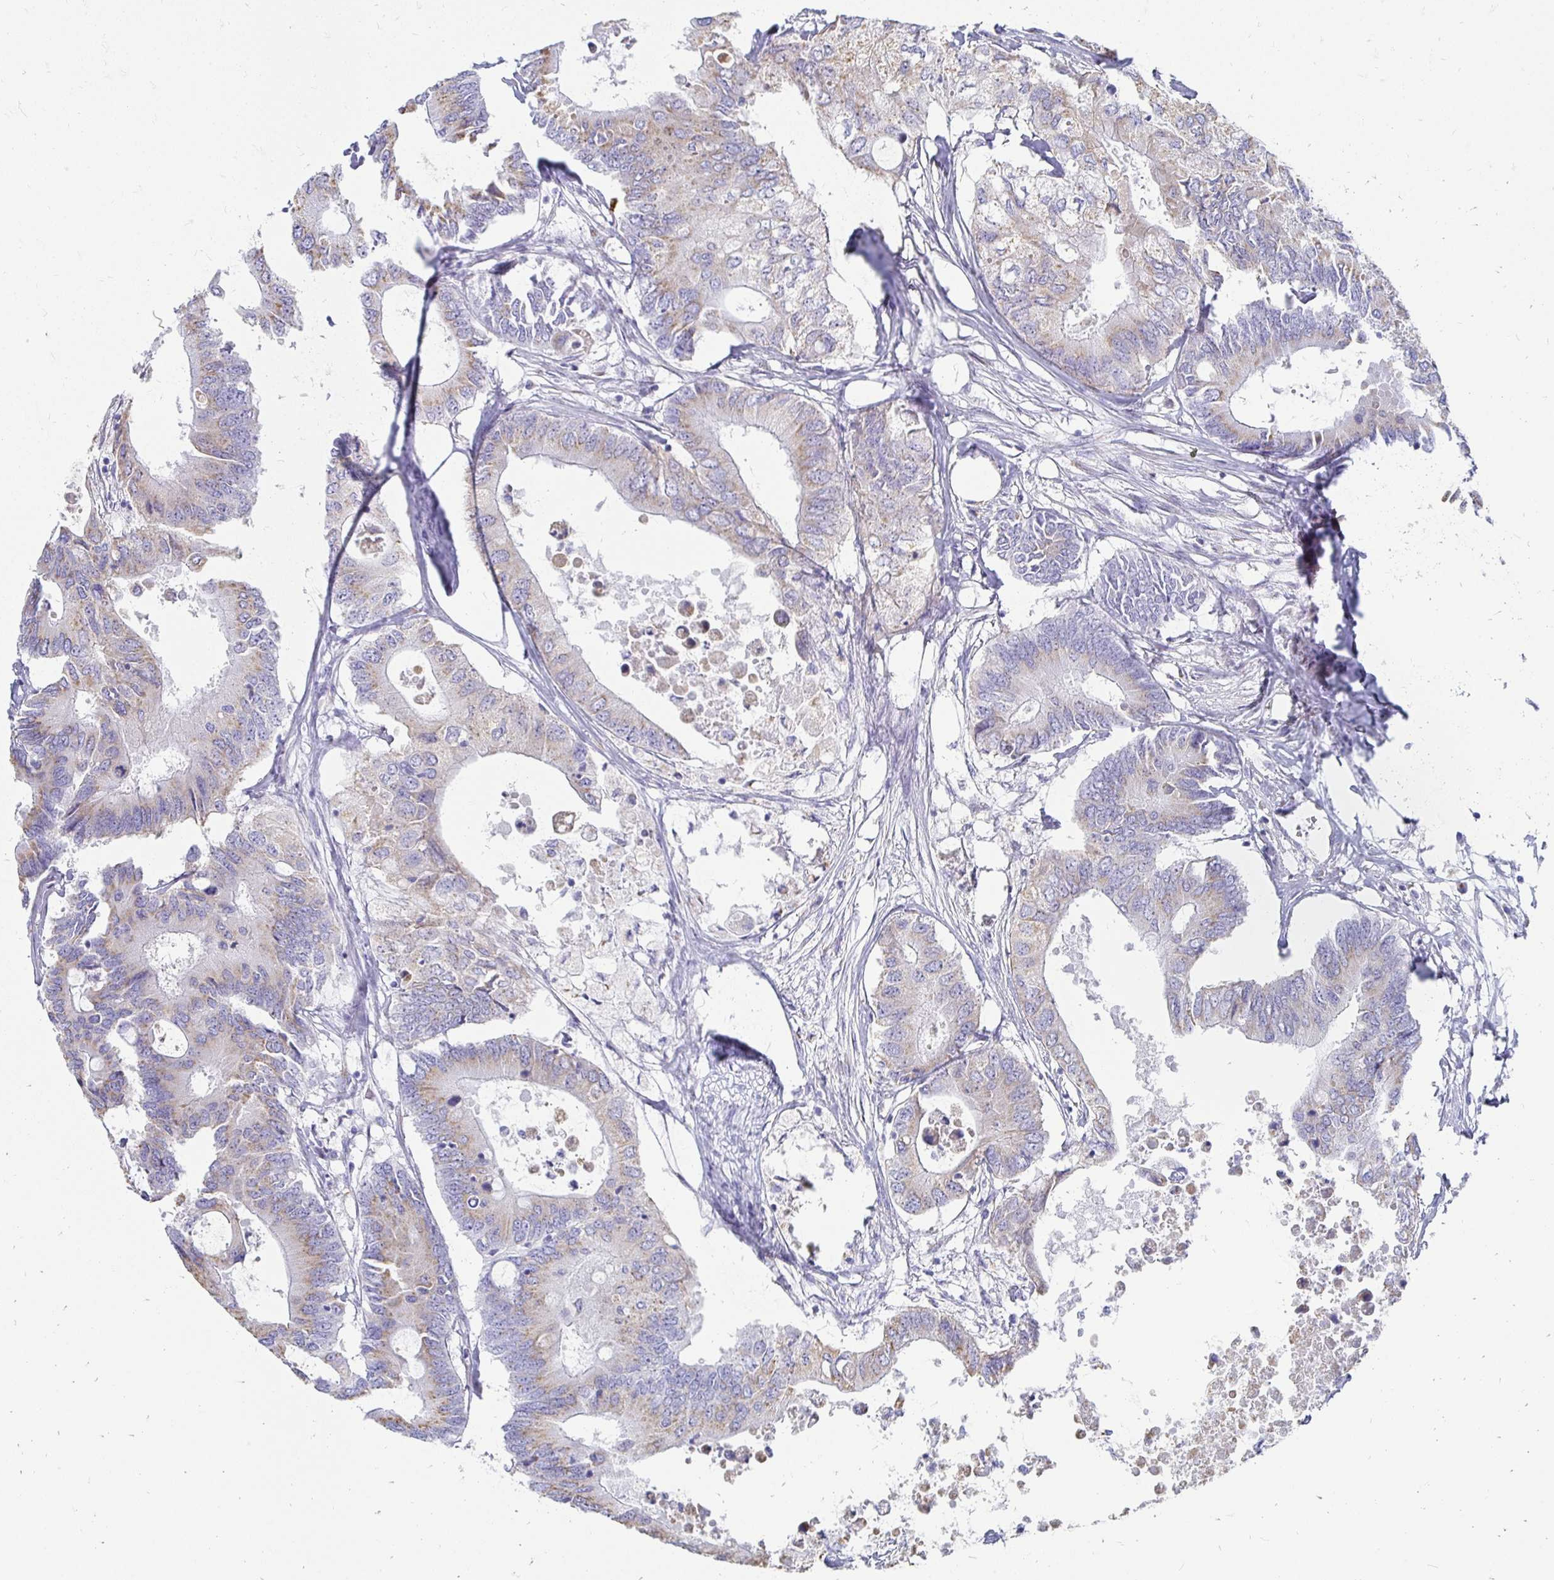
{"staining": {"intensity": "weak", "quantity": "25%-75%", "location": "cytoplasmic/membranous"}, "tissue": "colorectal cancer", "cell_type": "Tumor cells", "image_type": "cancer", "snomed": [{"axis": "morphology", "description": "Adenocarcinoma, NOS"}, {"axis": "topography", "description": "Colon"}], "caption": "Protein staining demonstrates weak cytoplasmic/membranous expression in approximately 25%-75% of tumor cells in adenocarcinoma (colorectal).", "gene": "PAGE4", "patient": {"sex": "male", "age": 71}}